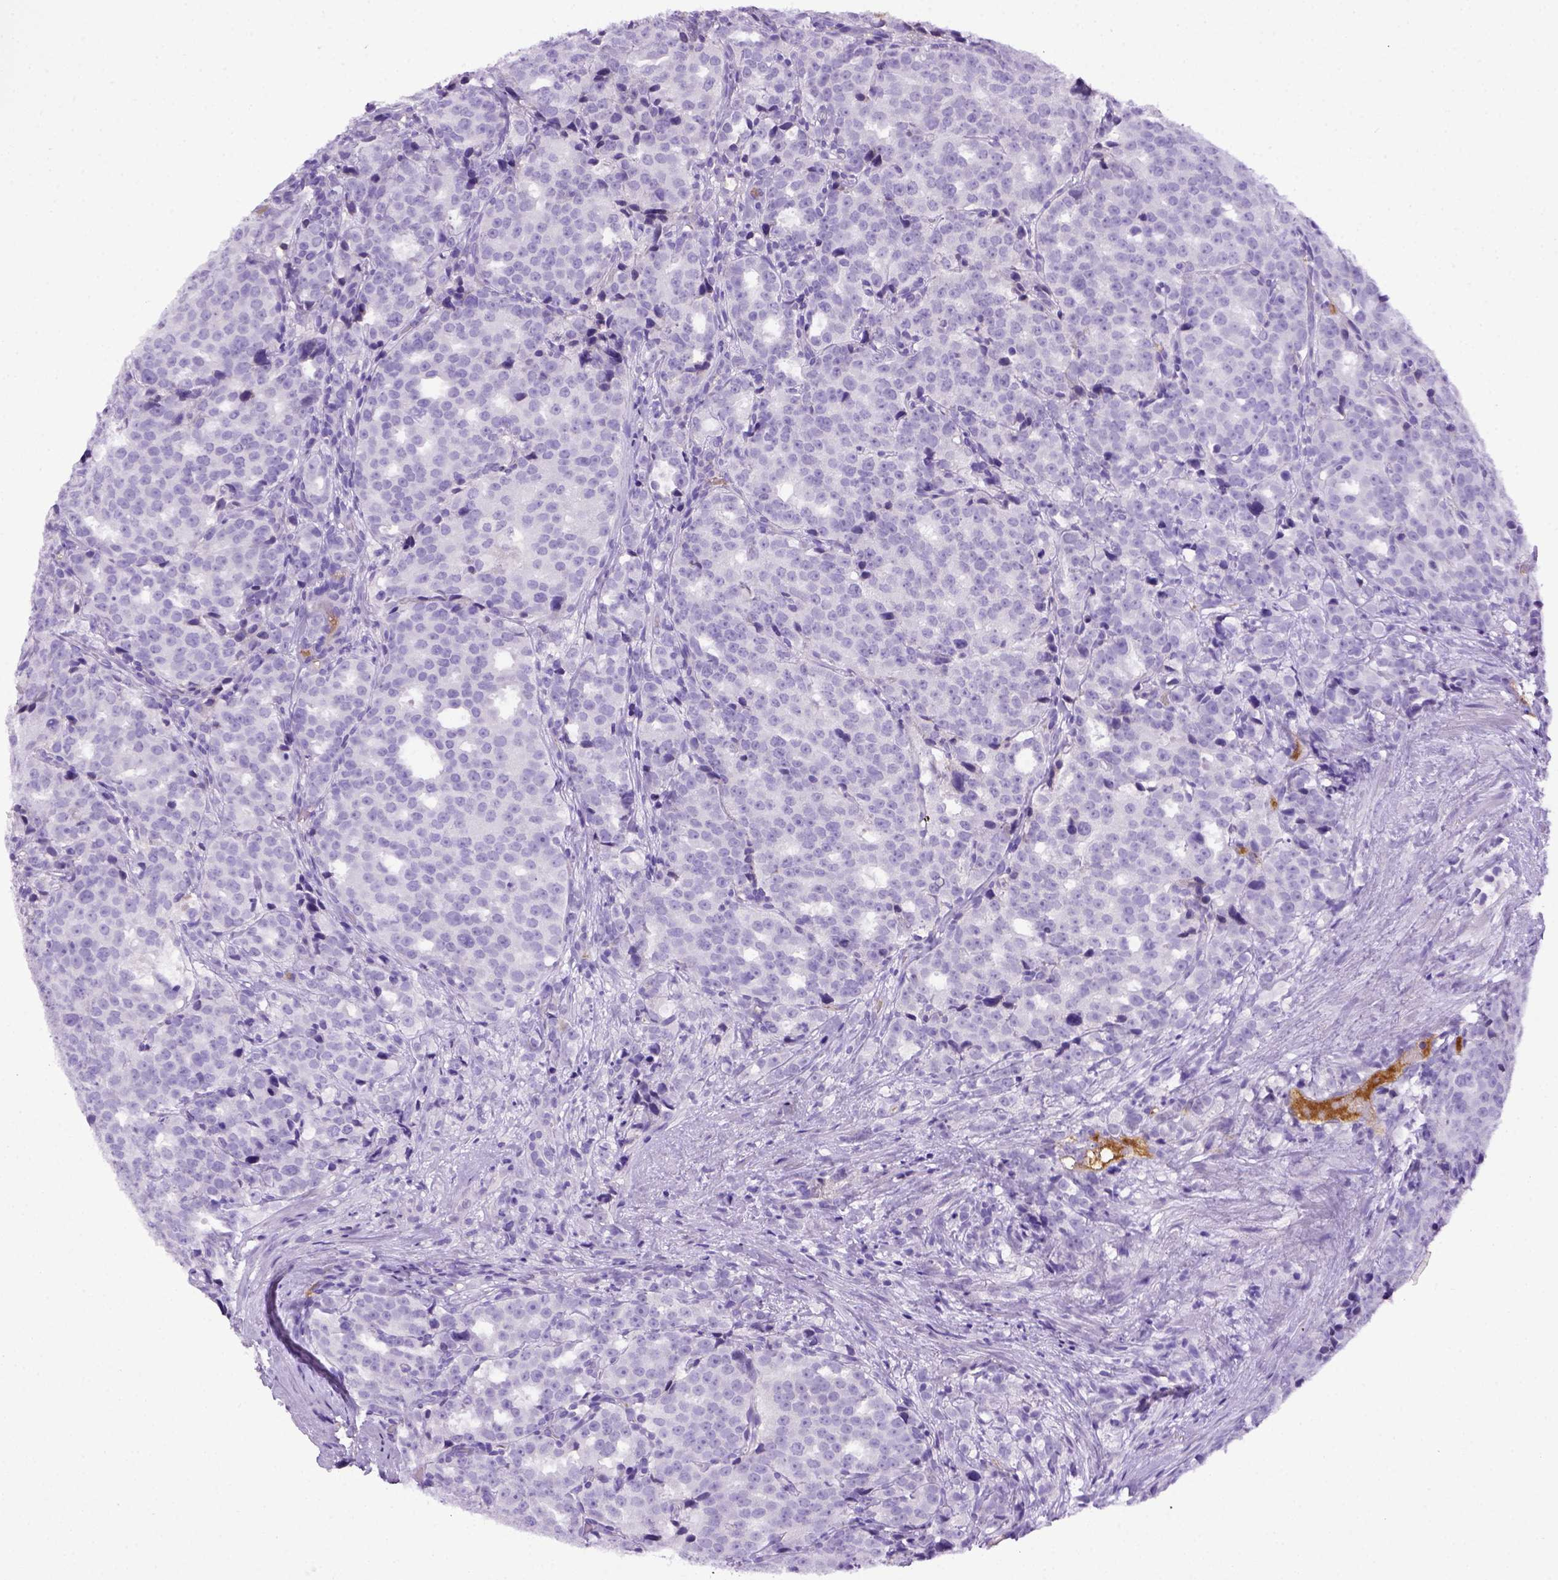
{"staining": {"intensity": "negative", "quantity": "none", "location": "none"}, "tissue": "prostate cancer", "cell_type": "Tumor cells", "image_type": "cancer", "snomed": [{"axis": "morphology", "description": "Adenocarcinoma, High grade"}, {"axis": "topography", "description": "Prostate"}], "caption": "Immunohistochemical staining of human prostate cancer (high-grade adenocarcinoma) exhibits no significant positivity in tumor cells.", "gene": "ITIH4", "patient": {"sex": "male", "age": 53}}